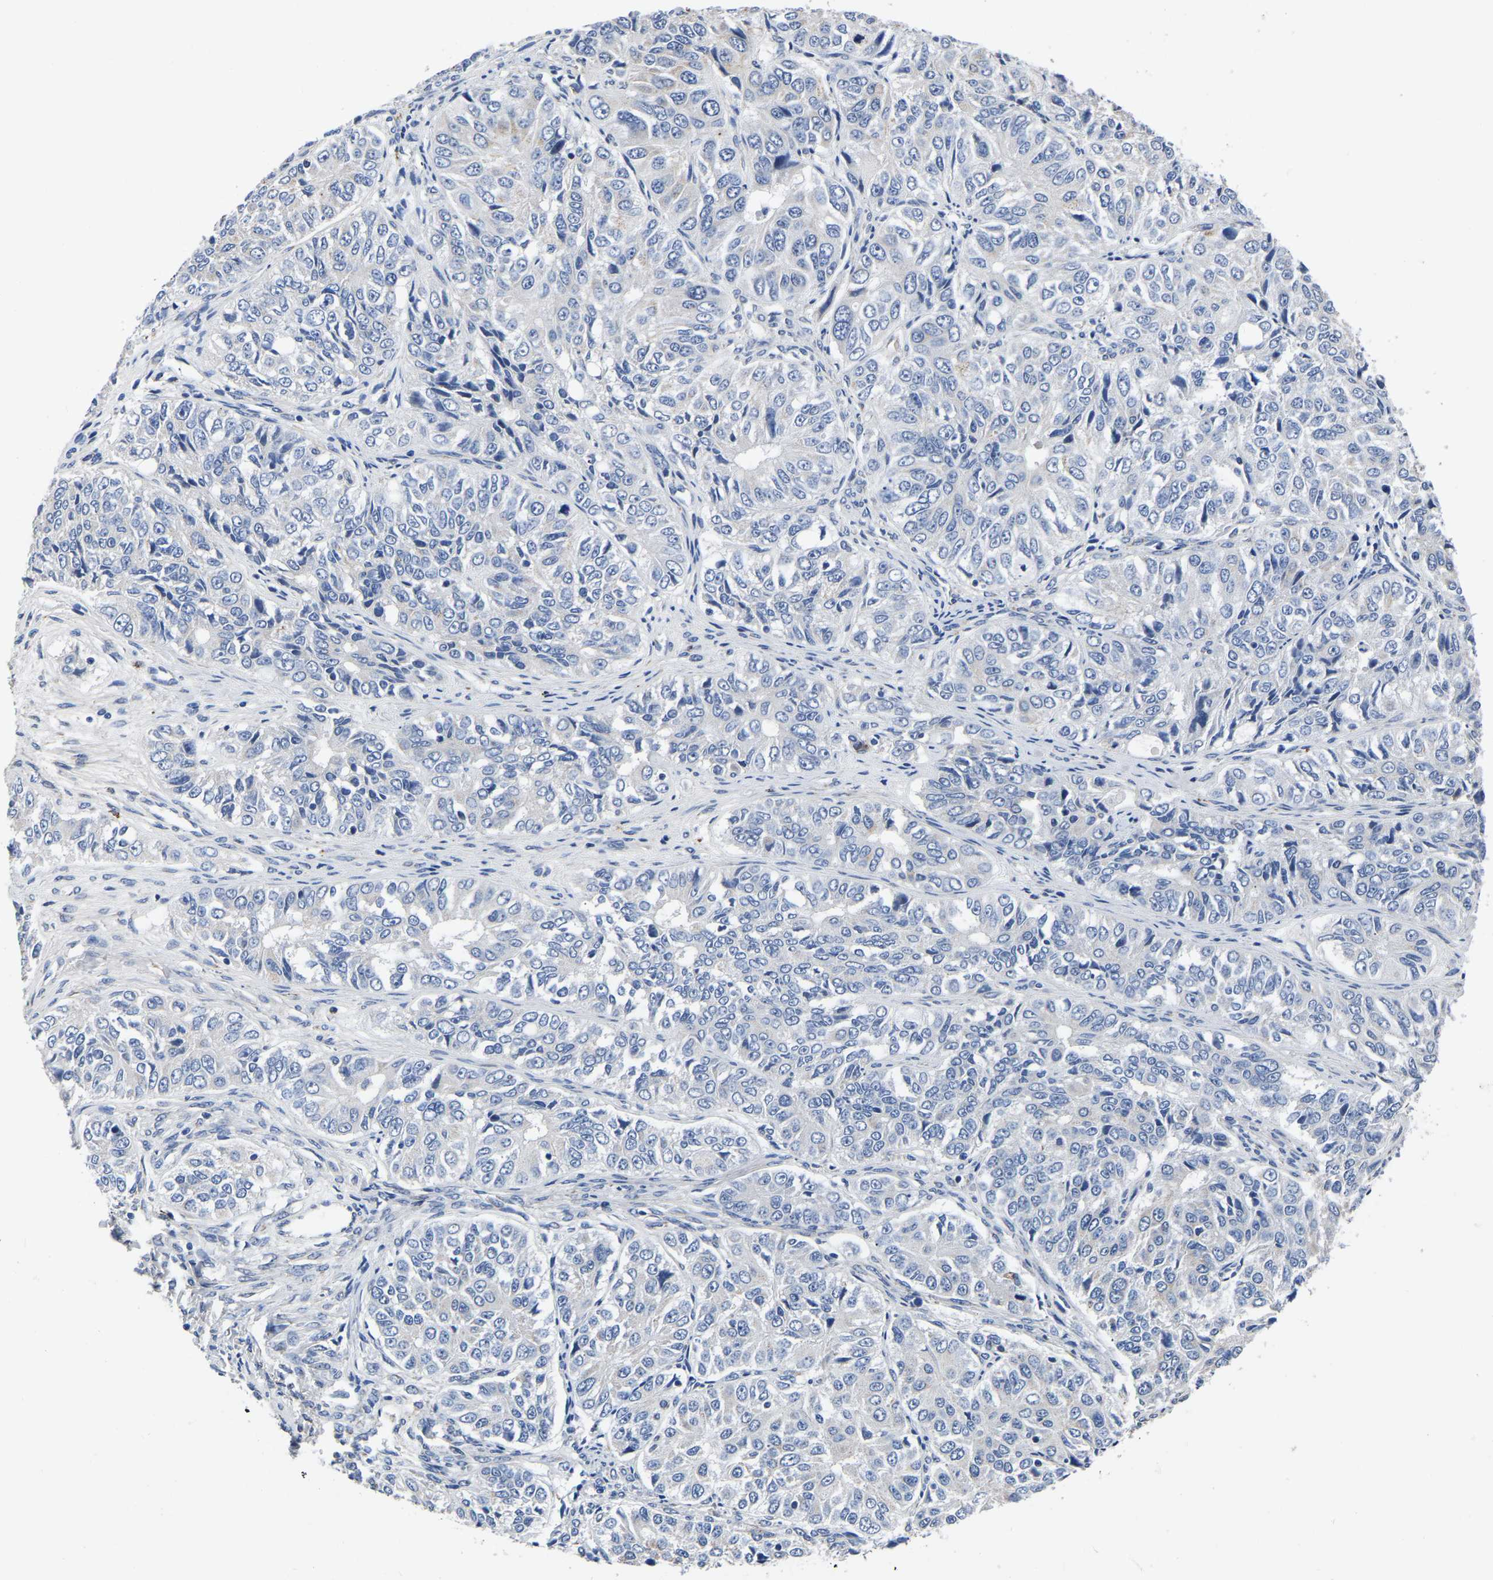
{"staining": {"intensity": "negative", "quantity": "none", "location": "none"}, "tissue": "ovarian cancer", "cell_type": "Tumor cells", "image_type": "cancer", "snomed": [{"axis": "morphology", "description": "Carcinoma, endometroid"}, {"axis": "topography", "description": "Ovary"}], "caption": "IHC histopathology image of neoplastic tissue: human ovarian endometroid carcinoma stained with DAB (3,3'-diaminobenzidine) shows no significant protein expression in tumor cells.", "gene": "PDLIM7", "patient": {"sex": "female", "age": 51}}